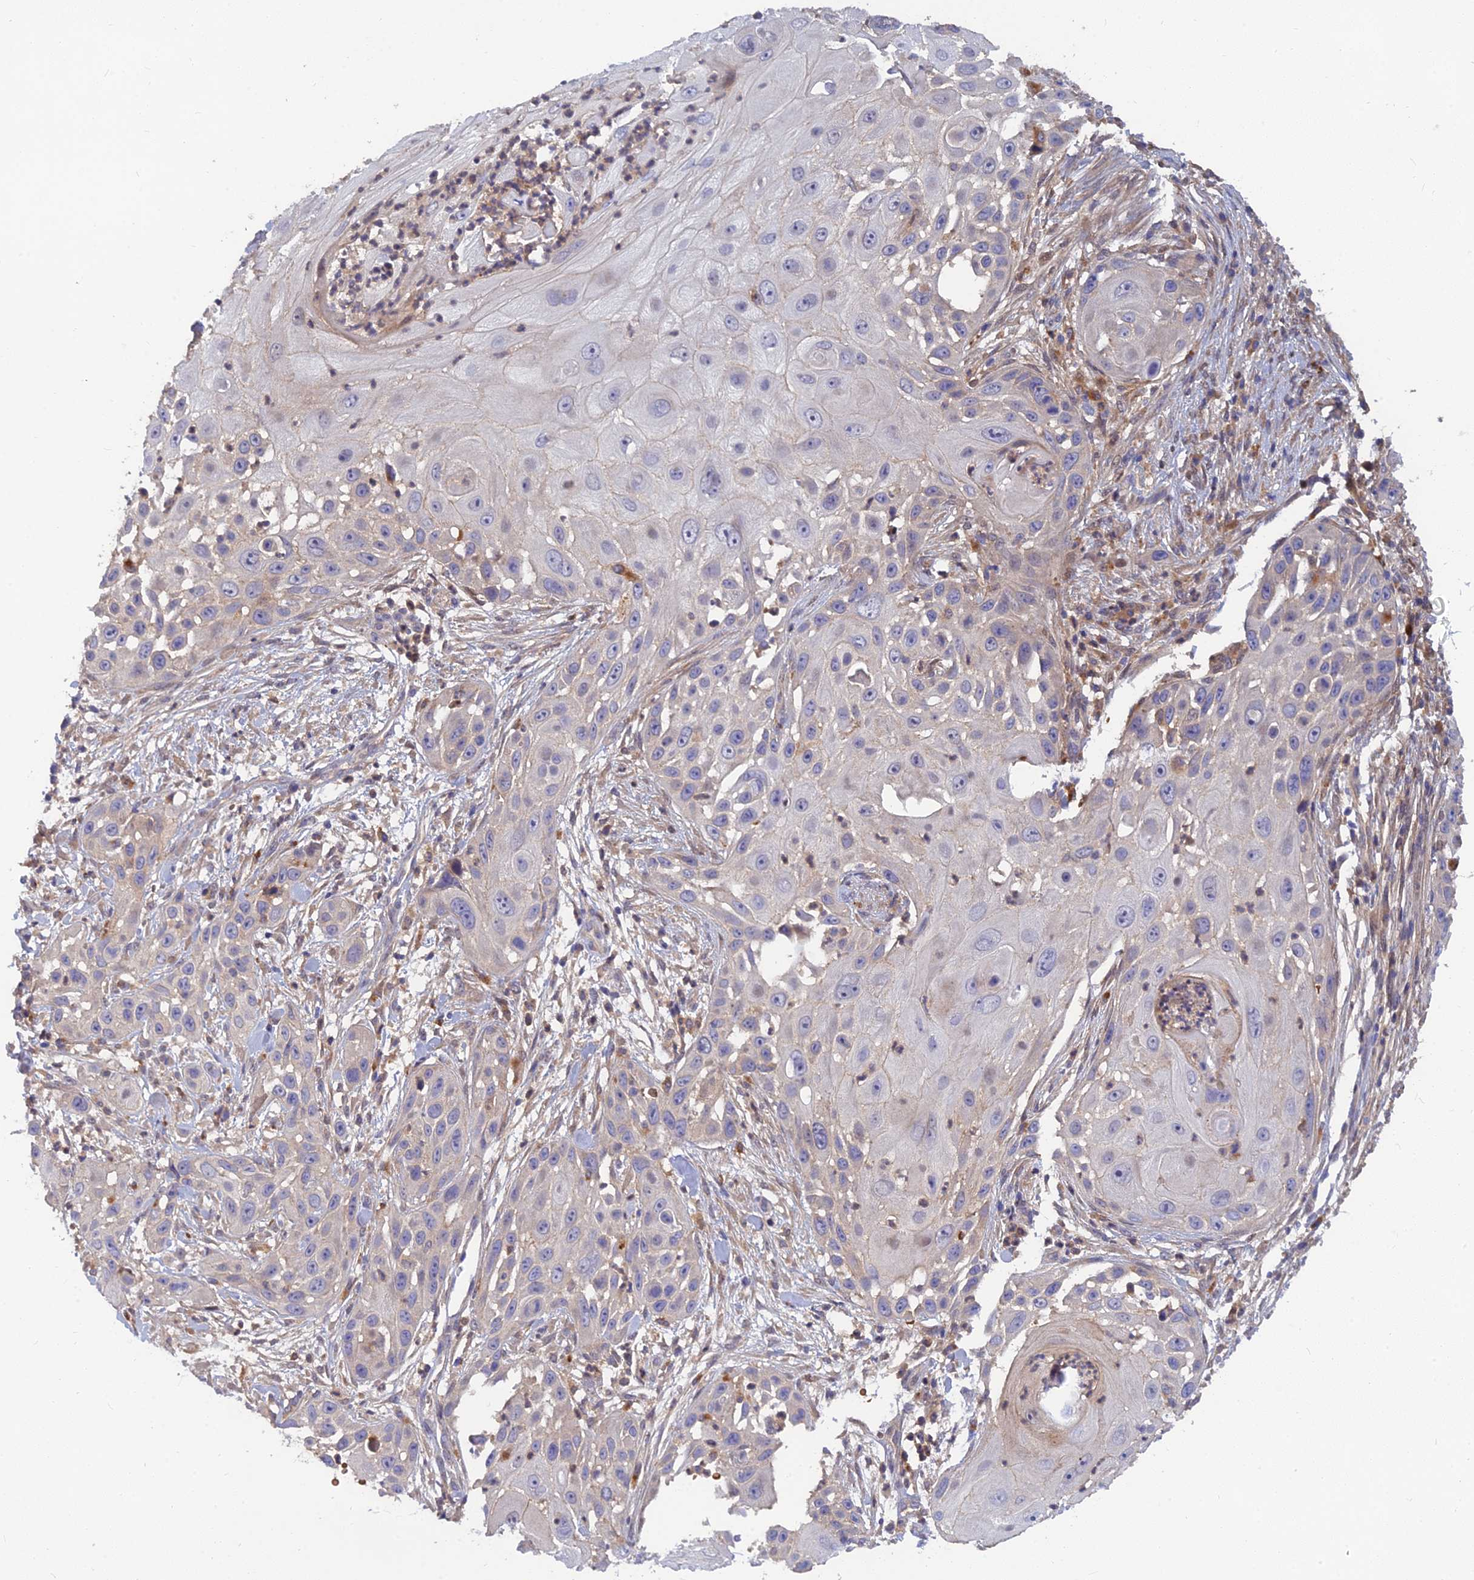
{"staining": {"intensity": "negative", "quantity": "none", "location": "none"}, "tissue": "skin cancer", "cell_type": "Tumor cells", "image_type": "cancer", "snomed": [{"axis": "morphology", "description": "Squamous cell carcinoma, NOS"}, {"axis": "topography", "description": "Skin"}], "caption": "Tumor cells are negative for brown protein staining in skin cancer (squamous cell carcinoma). (Brightfield microscopy of DAB (3,3'-diaminobenzidine) immunohistochemistry (IHC) at high magnification).", "gene": "FAM151B", "patient": {"sex": "female", "age": 44}}